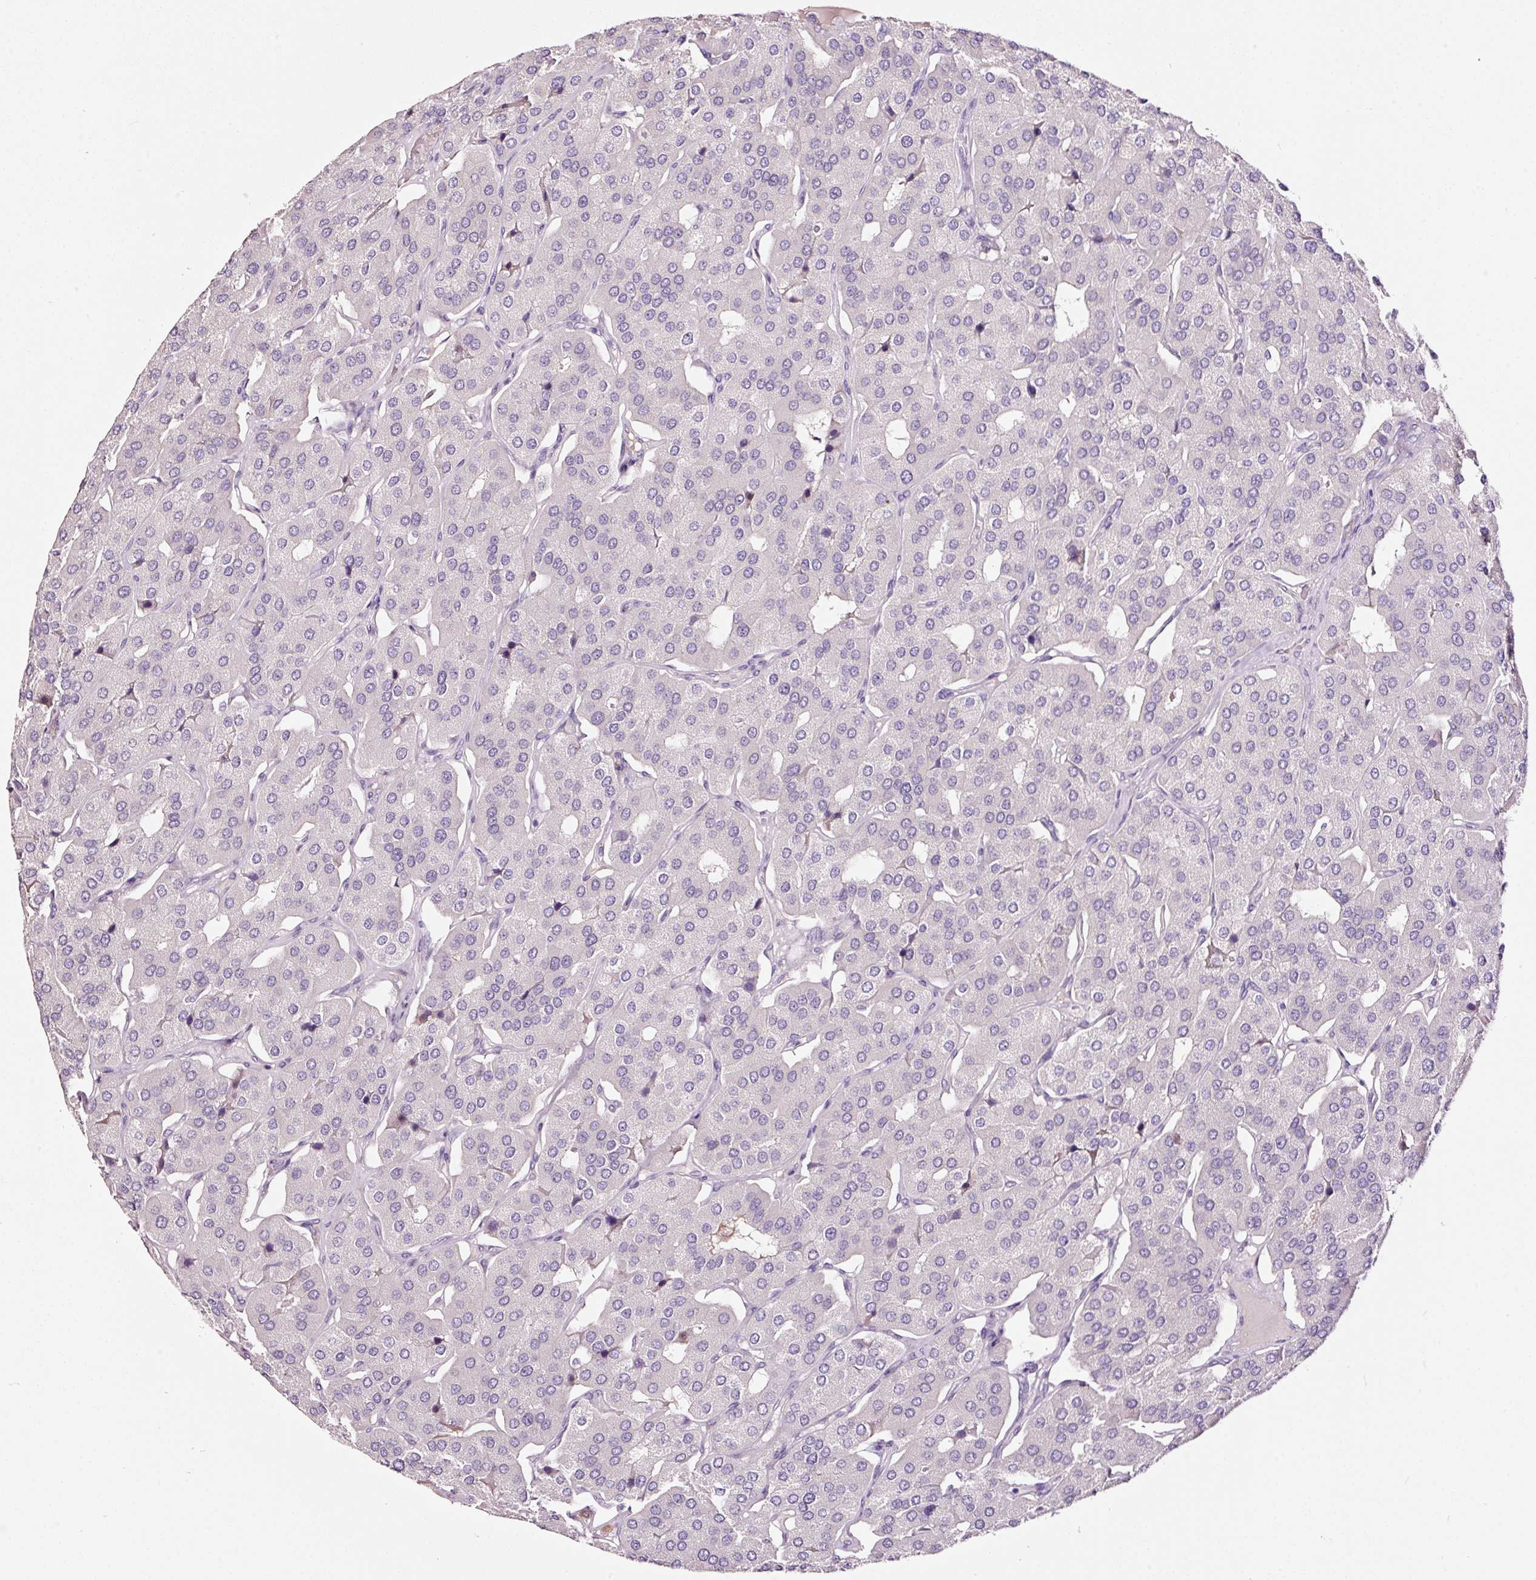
{"staining": {"intensity": "negative", "quantity": "none", "location": "none"}, "tissue": "parathyroid gland", "cell_type": "Glandular cells", "image_type": "normal", "snomed": [{"axis": "morphology", "description": "Normal tissue, NOS"}, {"axis": "morphology", "description": "Adenoma, NOS"}, {"axis": "topography", "description": "Parathyroid gland"}], "caption": "A micrograph of parathyroid gland stained for a protein shows no brown staining in glandular cells.", "gene": "LAMP3", "patient": {"sex": "female", "age": 86}}